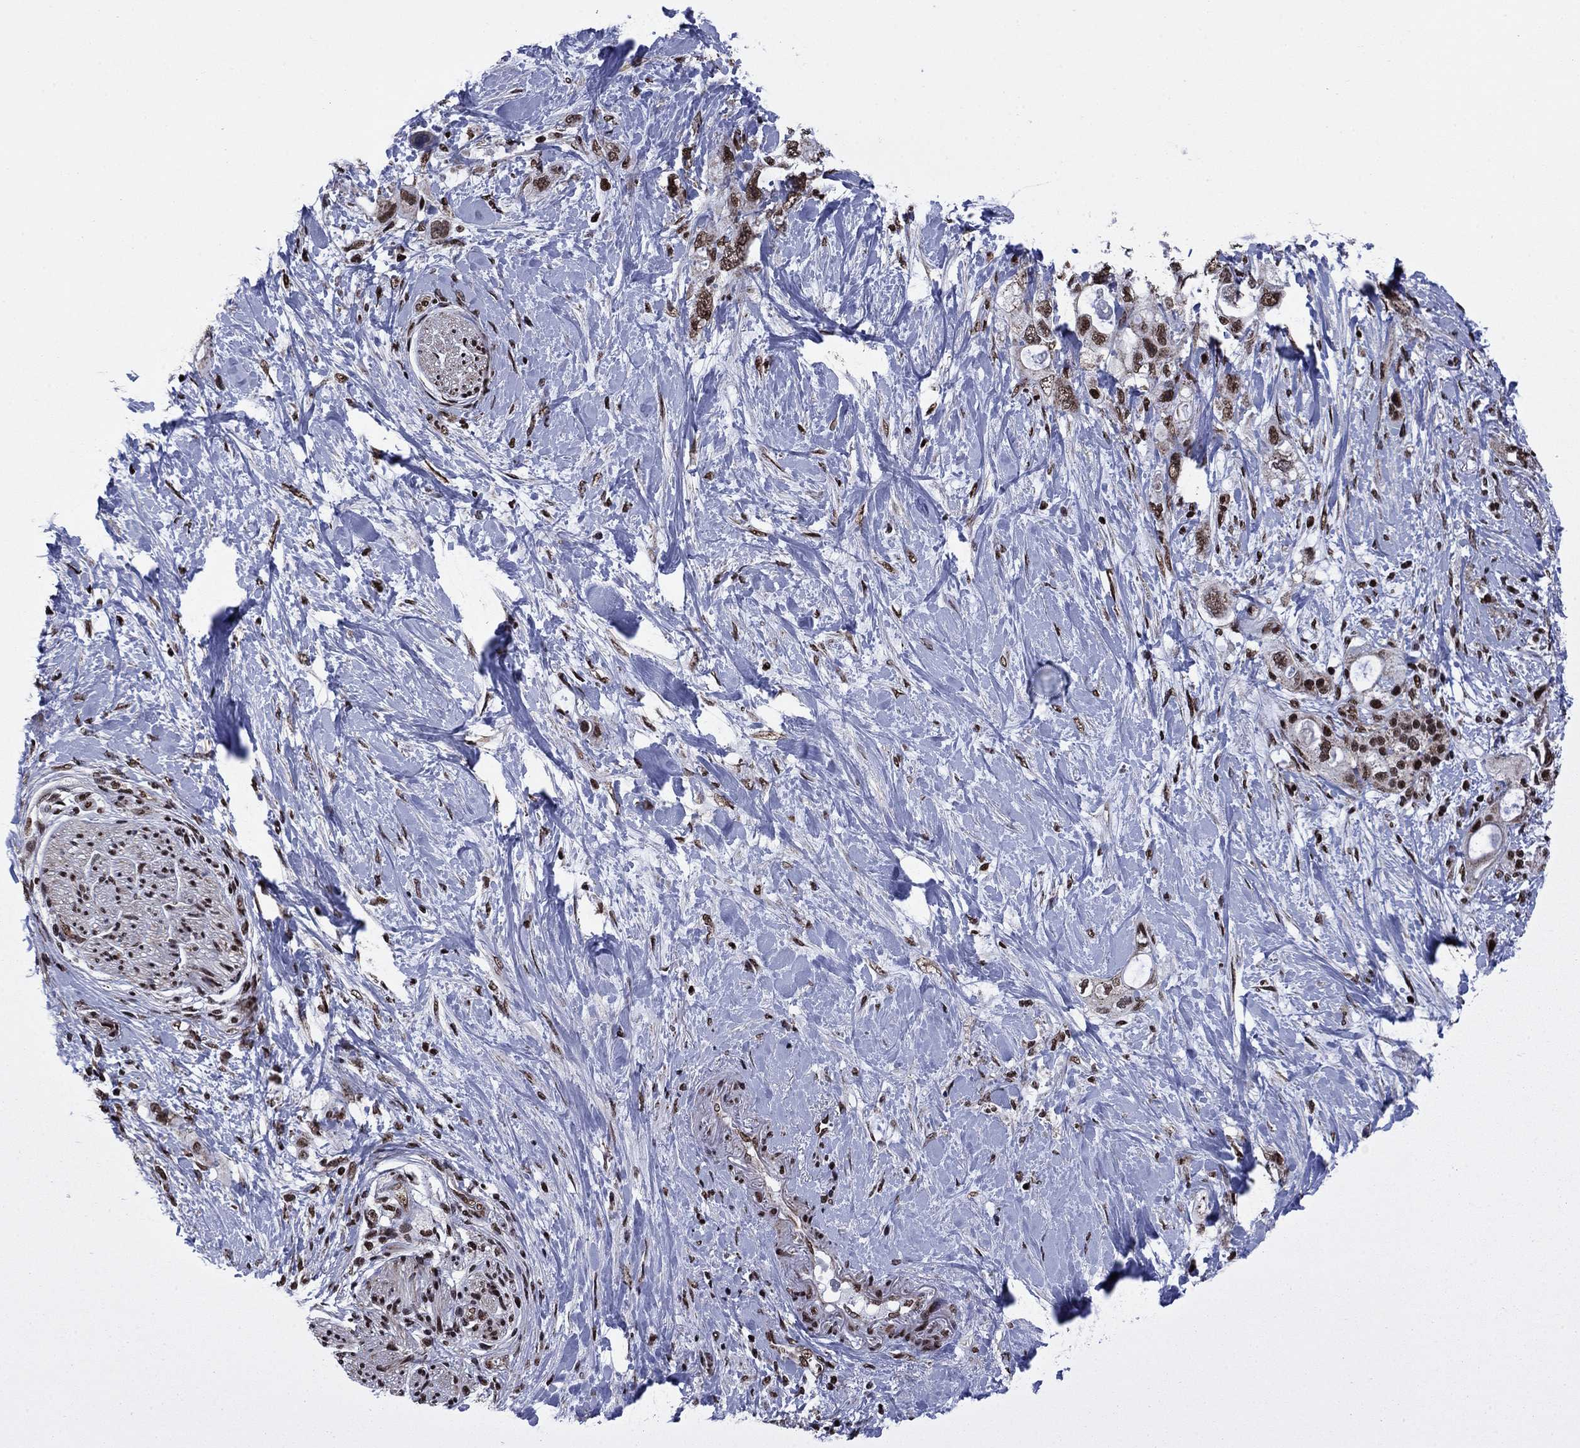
{"staining": {"intensity": "strong", "quantity": "25%-75%", "location": "cytoplasmic/membranous,nuclear"}, "tissue": "pancreatic cancer", "cell_type": "Tumor cells", "image_type": "cancer", "snomed": [{"axis": "morphology", "description": "Adenocarcinoma, NOS"}, {"axis": "topography", "description": "Pancreas"}], "caption": "The immunohistochemical stain labels strong cytoplasmic/membranous and nuclear expression in tumor cells of pancreatic cancer tissue.", "gene": "N4BP2", "patient": {"sex": "female", "age": 56}}